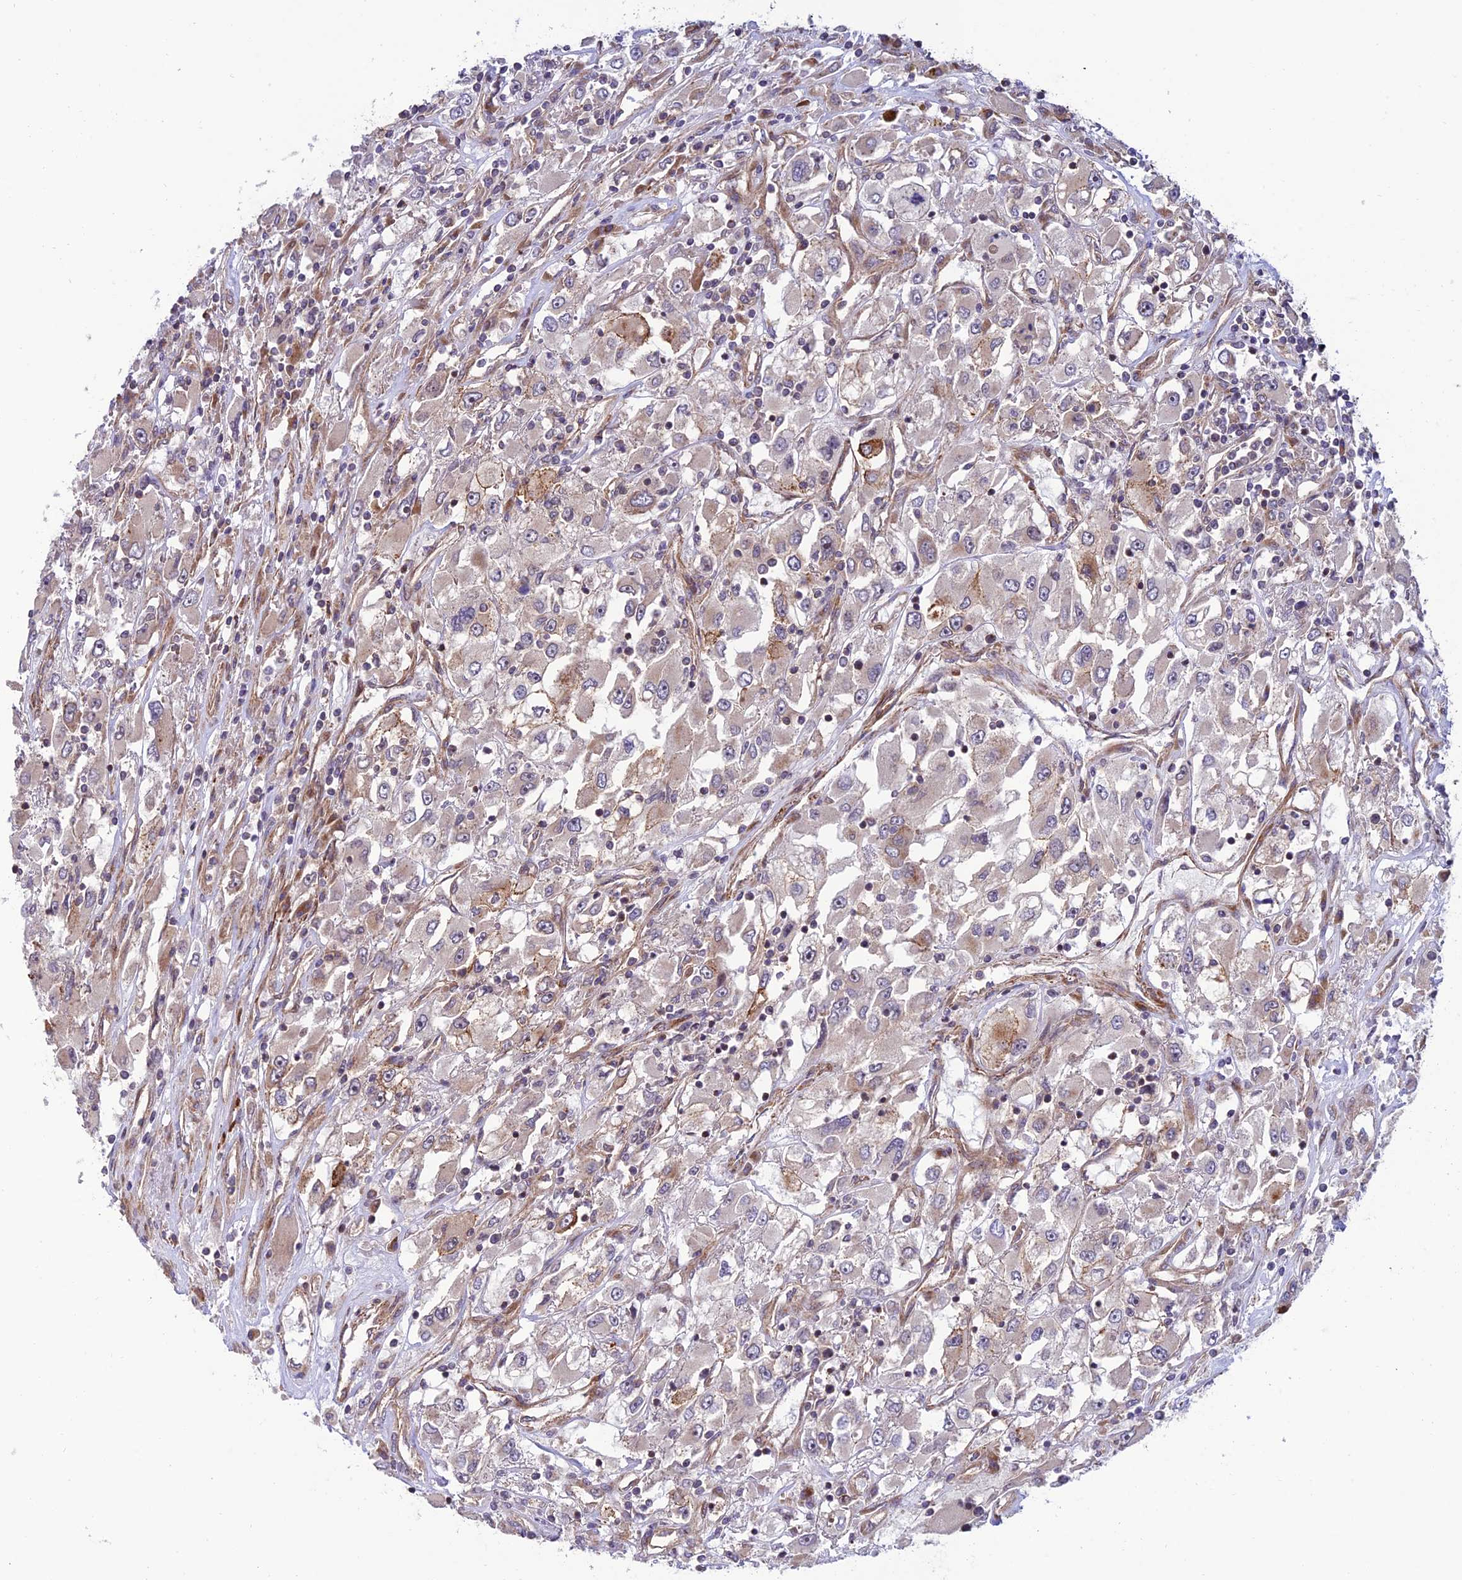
{"staining": {"intensity": "moderate", "quantity": "<25%", "location": "cytoplasmic/membranous"}, "tissue": "renal cancer", "cell_type": "Tumor cells", "image_type": "cancer", "snomed": [{"axis": "morphology", "description": "Adenocarcinoma, NOS"}, {"axis": "topography", "description": "Kidney"}], "caption": "The immunohistochemical stain labels moderate cytoplasmic/membranous expression in tumor cells of adenocarcinoma (renal) tissue. (DAB IHC, brown staining for protein, blue staining for nuclei).", "gene": "TNIP3", "patient": {"sex": "female", "age": 52}}